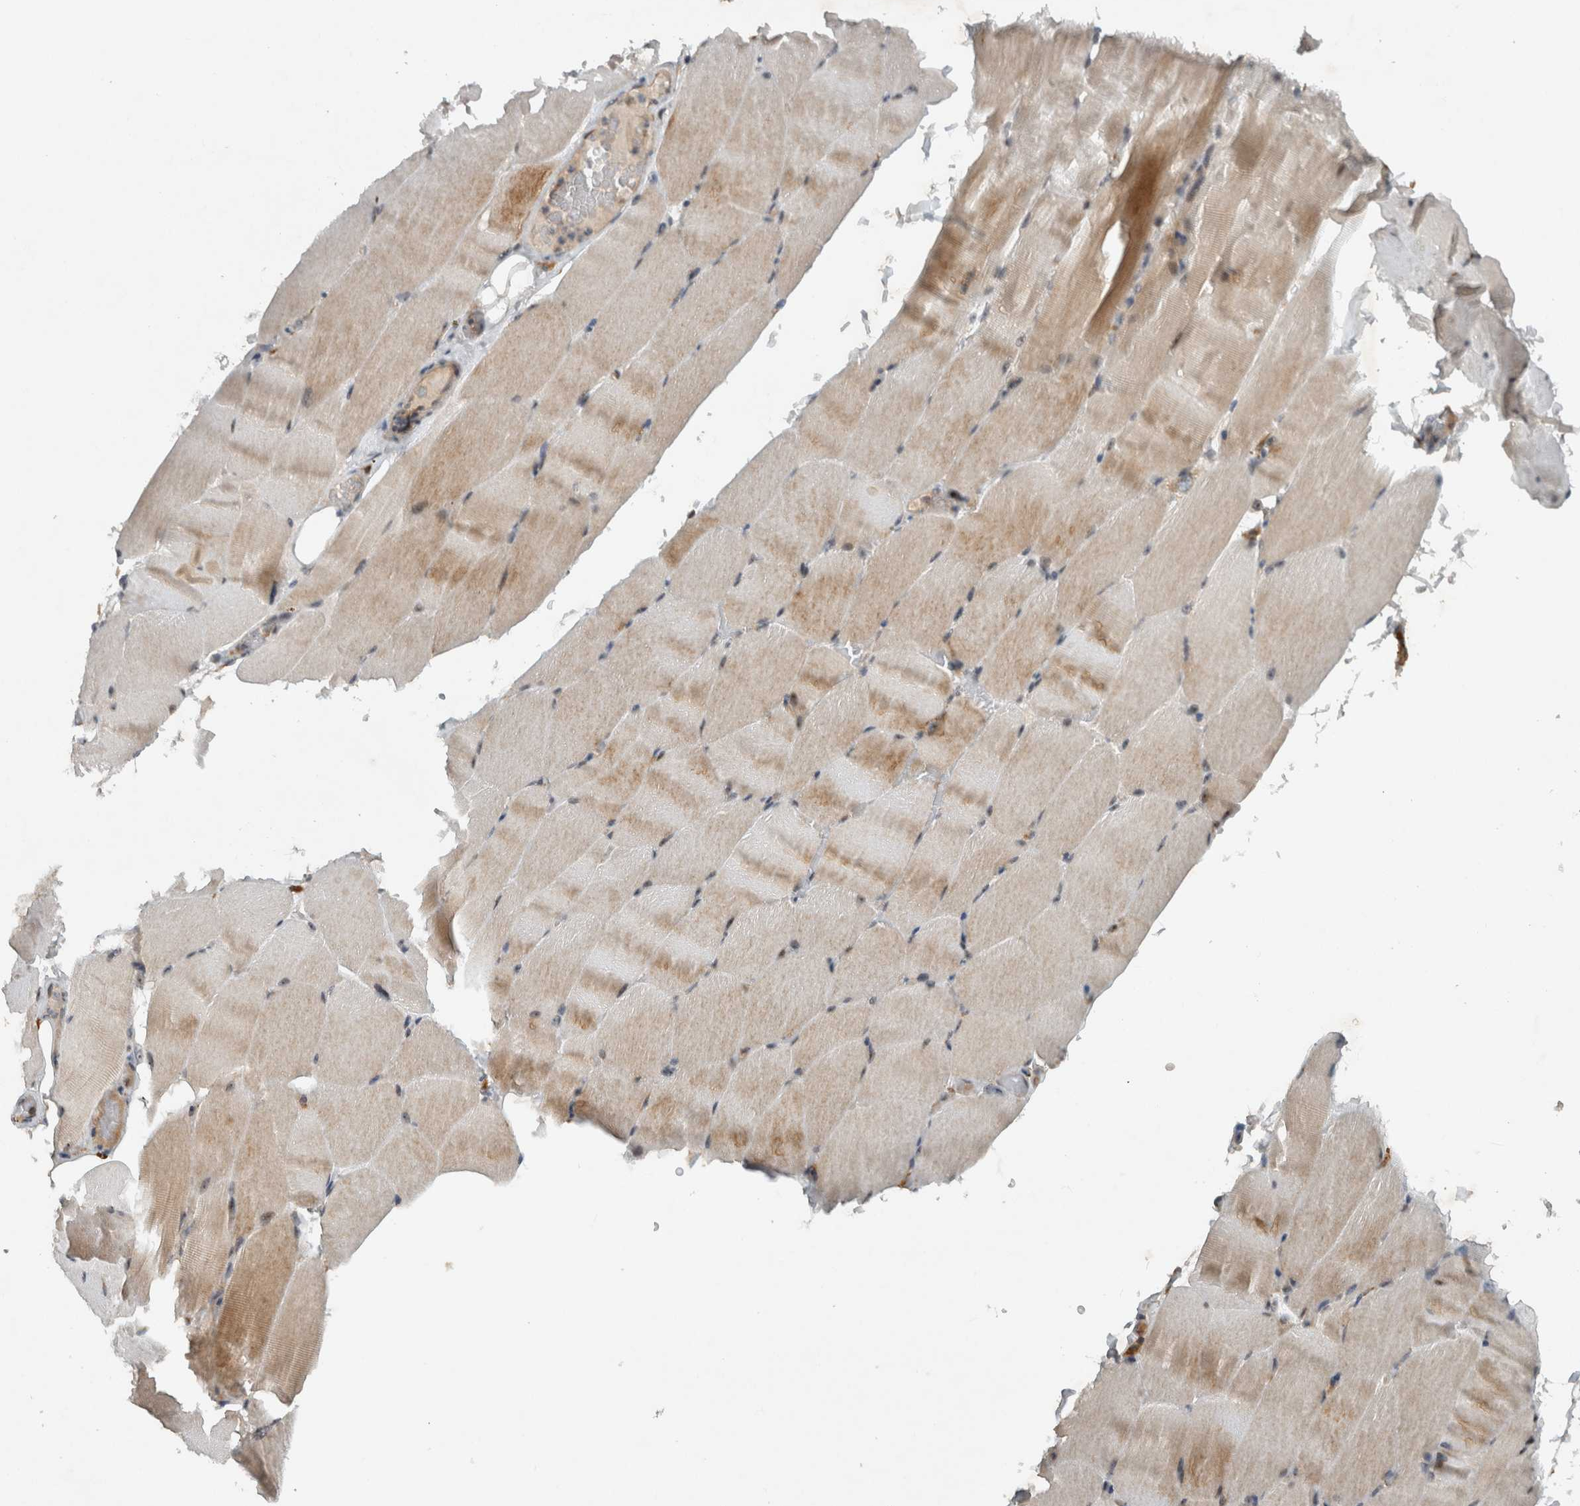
{"staining": {"intensity": "weak", "quantity": "<25%", "location": "cytoplasmic/membranous"}, "tissue": "skeletal muscle", "cell_type": "Myocytes", "image_type": "normal", "snomed": [{"axis": "morphology", "description": "Normal tissue, NOS"}, {"axis": "topography", "description": "Skeletal muscle"}, {"axis": "topography", "description": "Parathyroid gland"}], "caption": "Skeletal muscle stained for a protein using IHC shows no expression myocytes.", "gene": "GPR137B", "patient": {"sex": "female", "age": 37}}